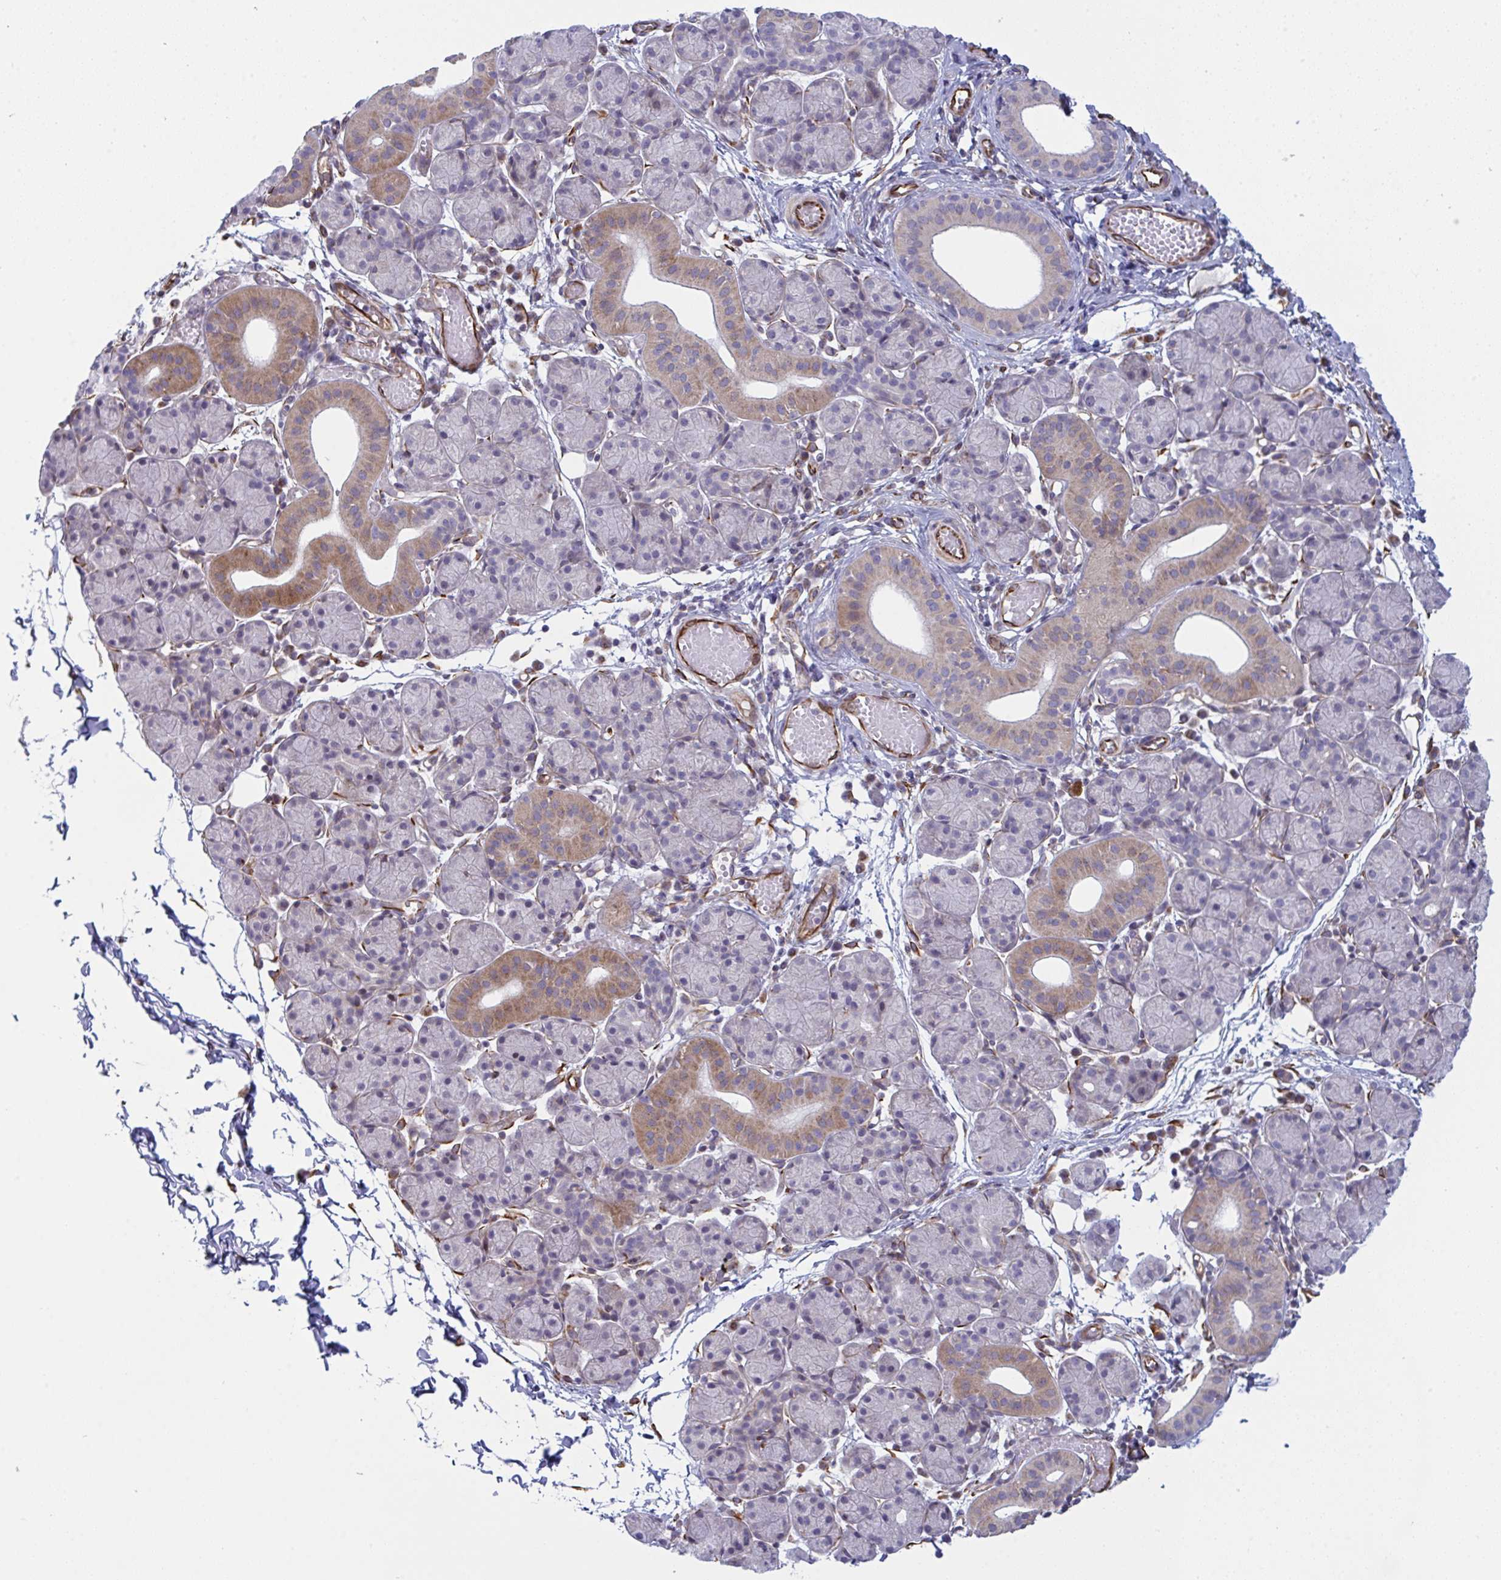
{"staining": {"intensity": "moderate", "quantity": "<25%", "location": "cytoplasmic/membranous"}, "tissue": "salivary gland", "cell_type": "Glandular cells", "image_type": "normal", "snomed": [{"axis": "morphology", "description": "Normal tissue, NOS"}, {"axis": "morphology", "description": "Inflammation, NOS"}, {"axis": "topography", "description": "Lymph node"}, {"axis": "topography", "description": "Salivary gland"}], "caption": "Salivary gland stained with a brown dye reveals moderate cytoplasmic/membranous positive expression in about <25% of glandular cells.", "gene": "DCBLD1", "patient": {"sex": "male", "age": 3}}